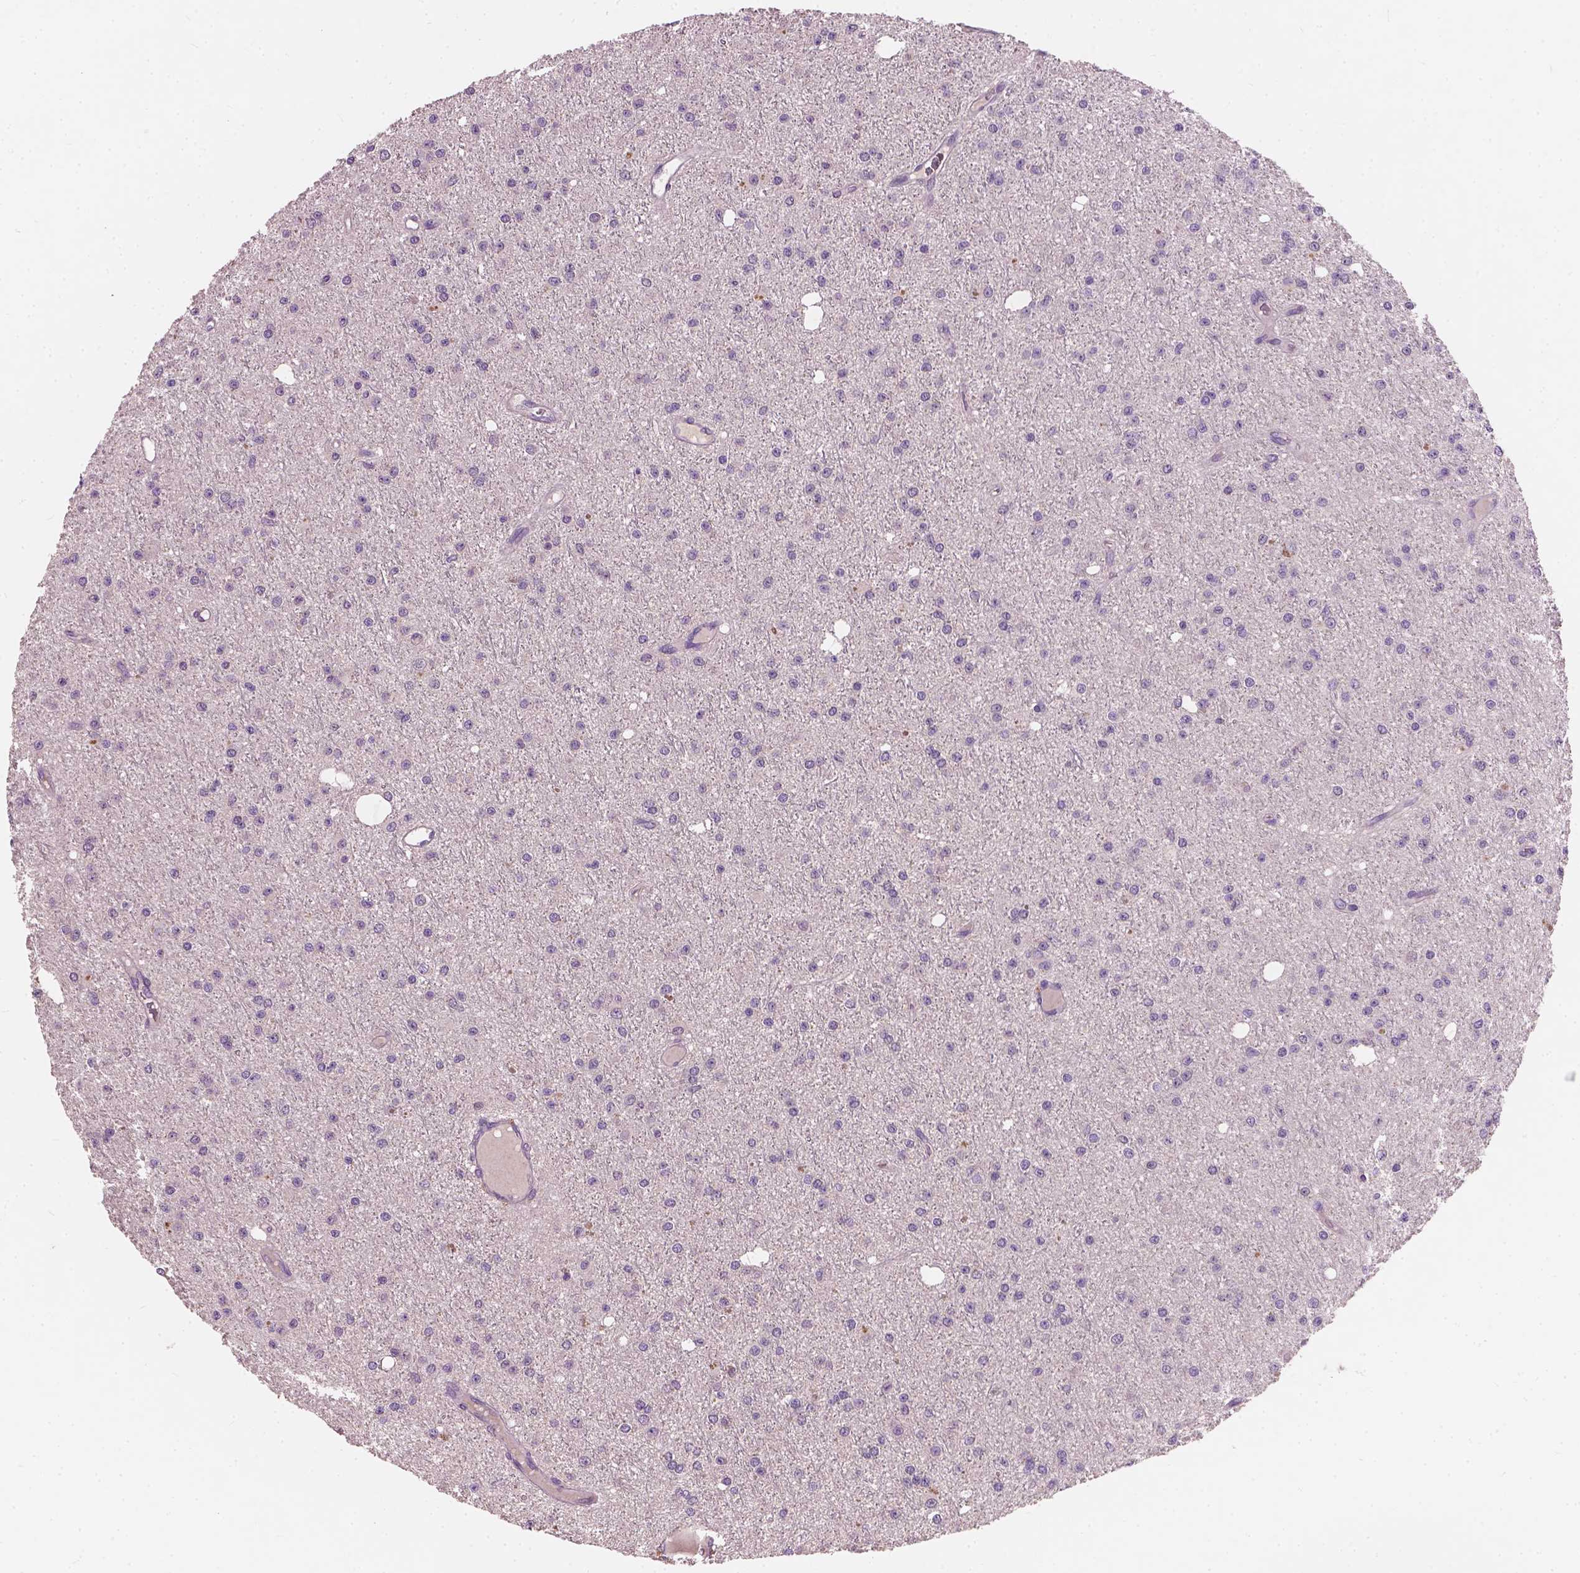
{"staining": {"intensity": "negative", "quantity": "none", "location": "none"}, "tissue": "glioma", "cell_type": "Tumor cells", "image_type": "cancer", "snomed": [{"axis": "morphology", "description": "Glioma, malignant, Low grade"}, {"axis": "topography", "description": "Brain"}], "caption": "Histopathology image shows no significant protein expression in tumor cells of malignant glioma (low-grade).", "gene": "KRT17", "patient": {"sex": "male", "age": 27}}